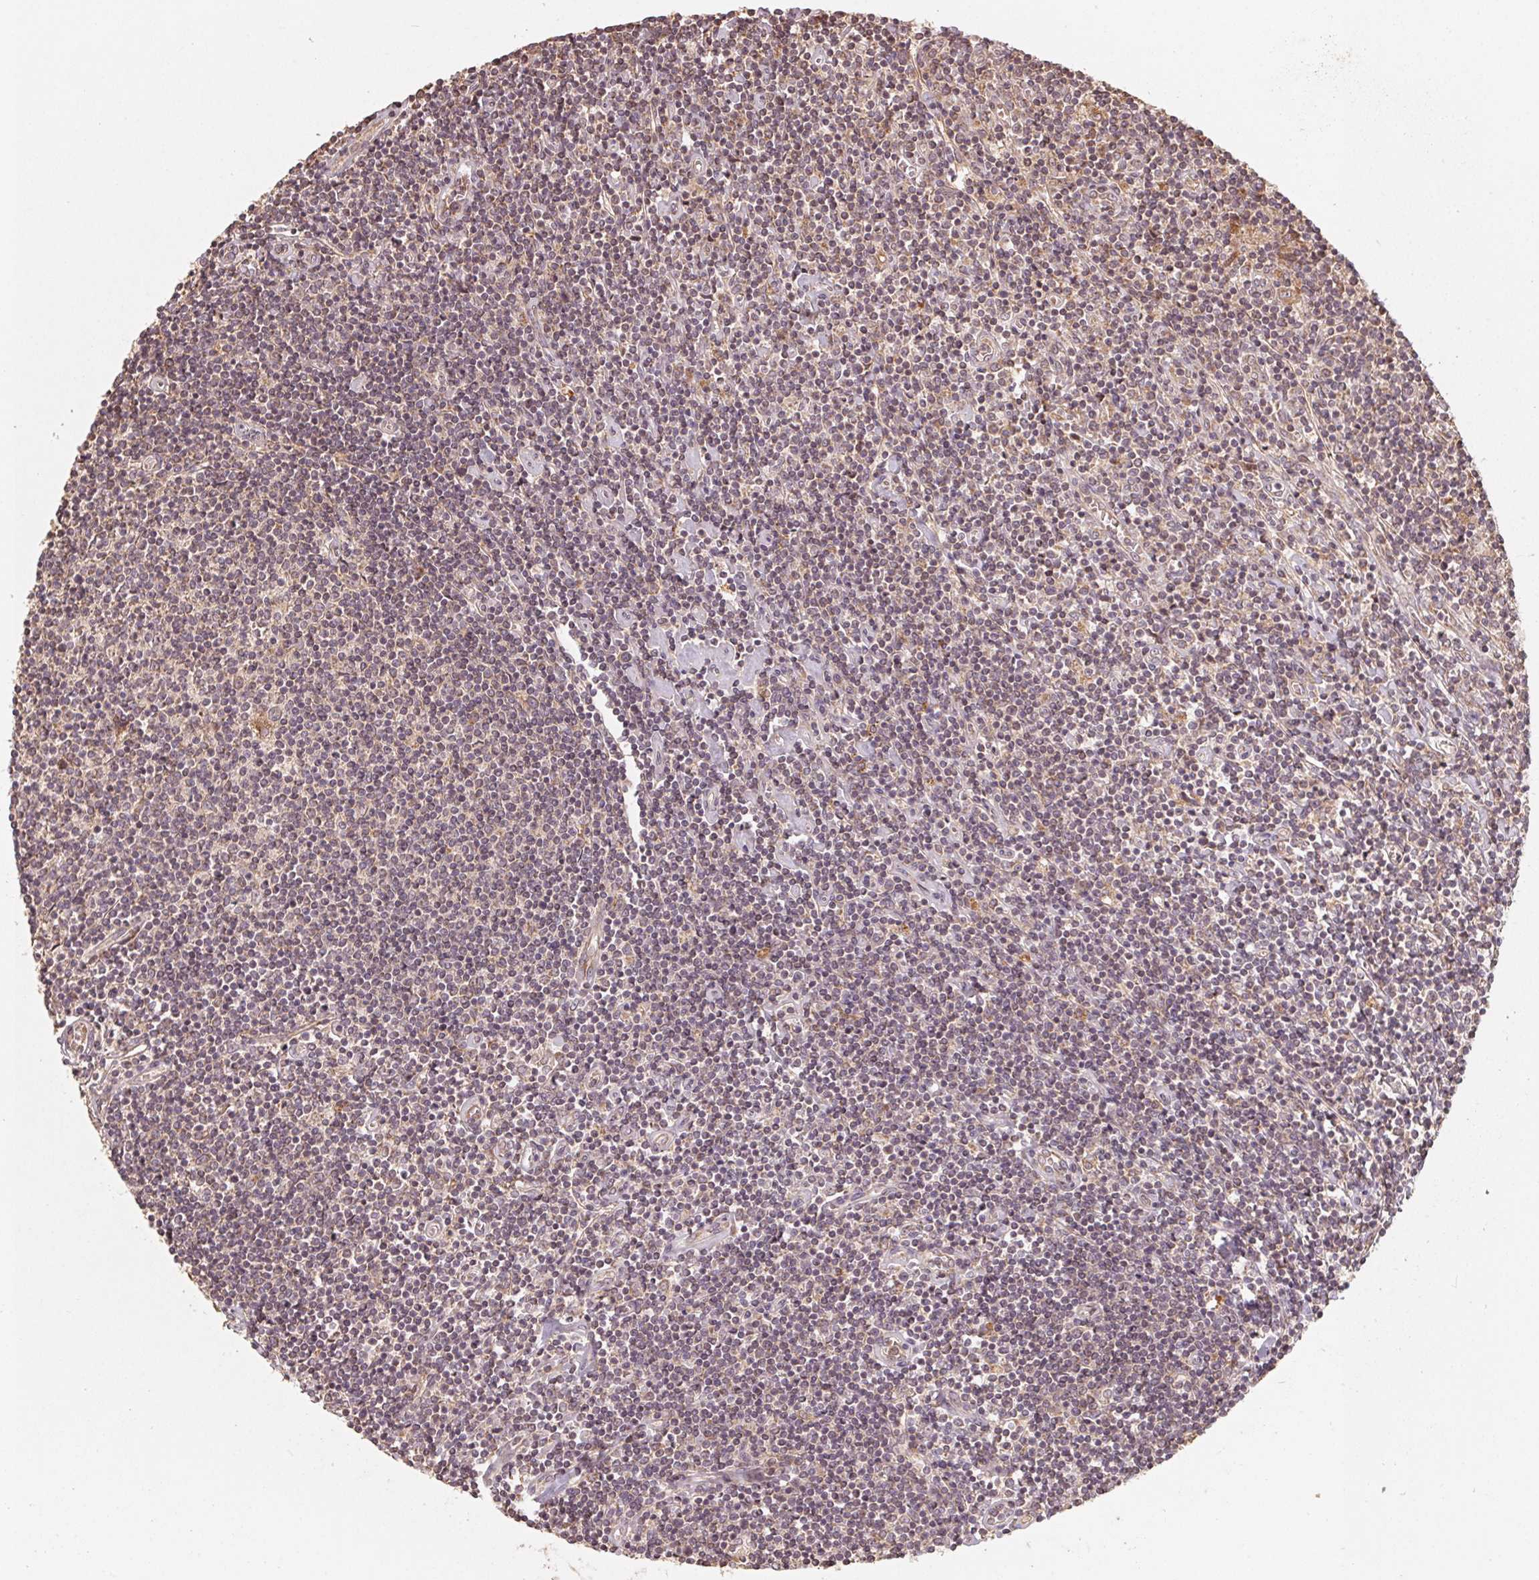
{"staining": {"intensity": "weak", "quantity": "25%-75%", "location": "nuclear"}, "tissue": "lymphoma", "cell_type": "Tumor cells", "image_type": "cancer", "snomed": [{"axis": "morphology", "description": "Hodgkin's disease, NOS"}, {"axis": "topography", "description": "Lymph node"}], "caption": "Hodgkin's disease stained for a protein (brown) displays weak nuclear positive staining in about 25%-75% of tumor cells.", "gene": "WBP2", "patient": {"sex": "male", "age": 40}}